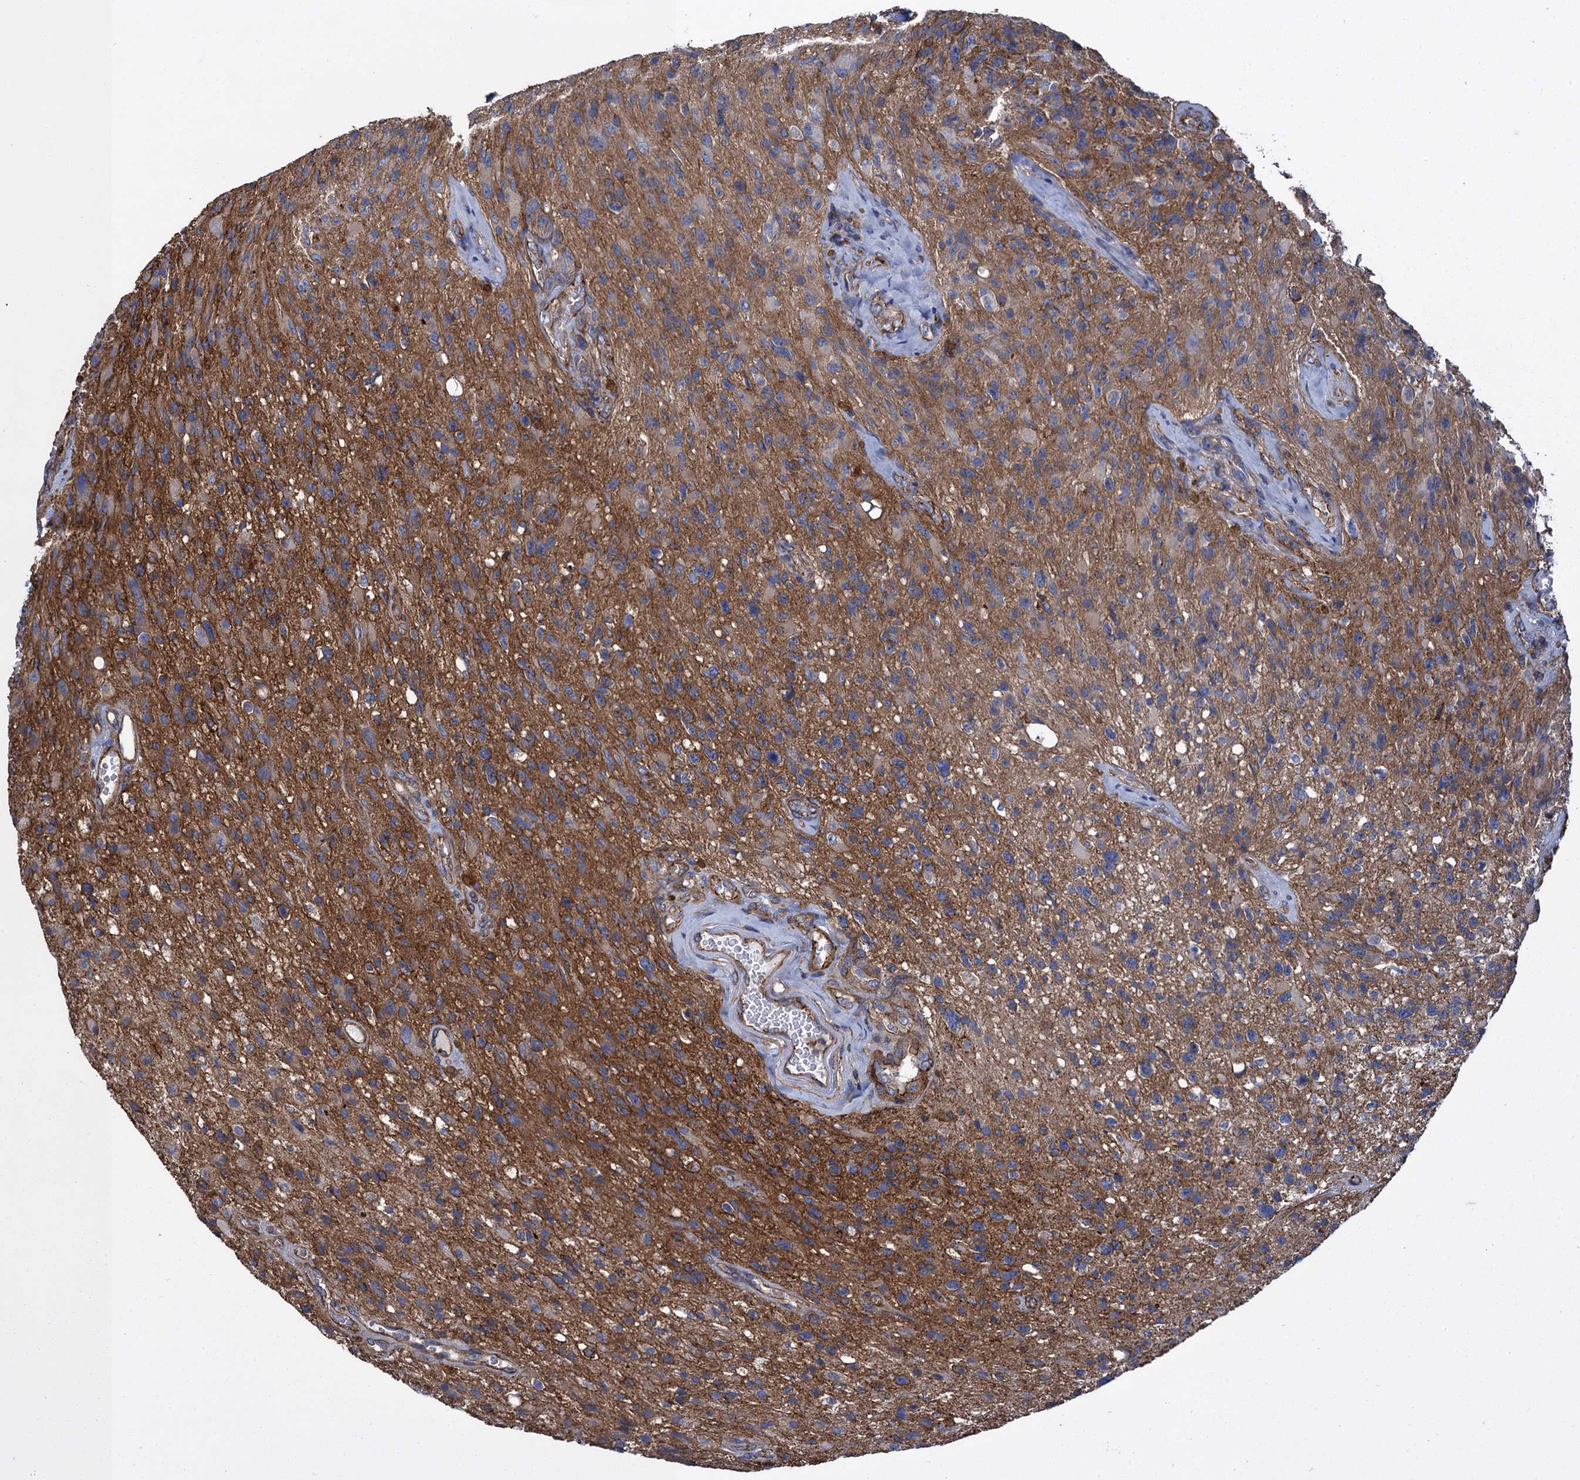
{"staining": {"intensity": "strong", "quantity": "<25%", "location": "cytoplasmic/membranous"}, "tissue": "glioma", "cell_type": "Tumor cells", "image_type": "cancer", "snomed": [{"axis": "morphology", "description": "Glioma, malignant, High grade"}, {"axis": "topography", "description": "Brain"}], "caption": "DAB (3,3'-diaminobenzidine) immunohistochemical staining of glioma exhibits strong cytoplasmic/membranous protein expression in approximately <25% of tumor cells. The protein of interest is stained brown, and the nuclei are stained in blue (DAB IHC with brightfield microscopy, high magnification).", "gene": "PROSER2", "patient": {"sex": "male", "age": 69}}